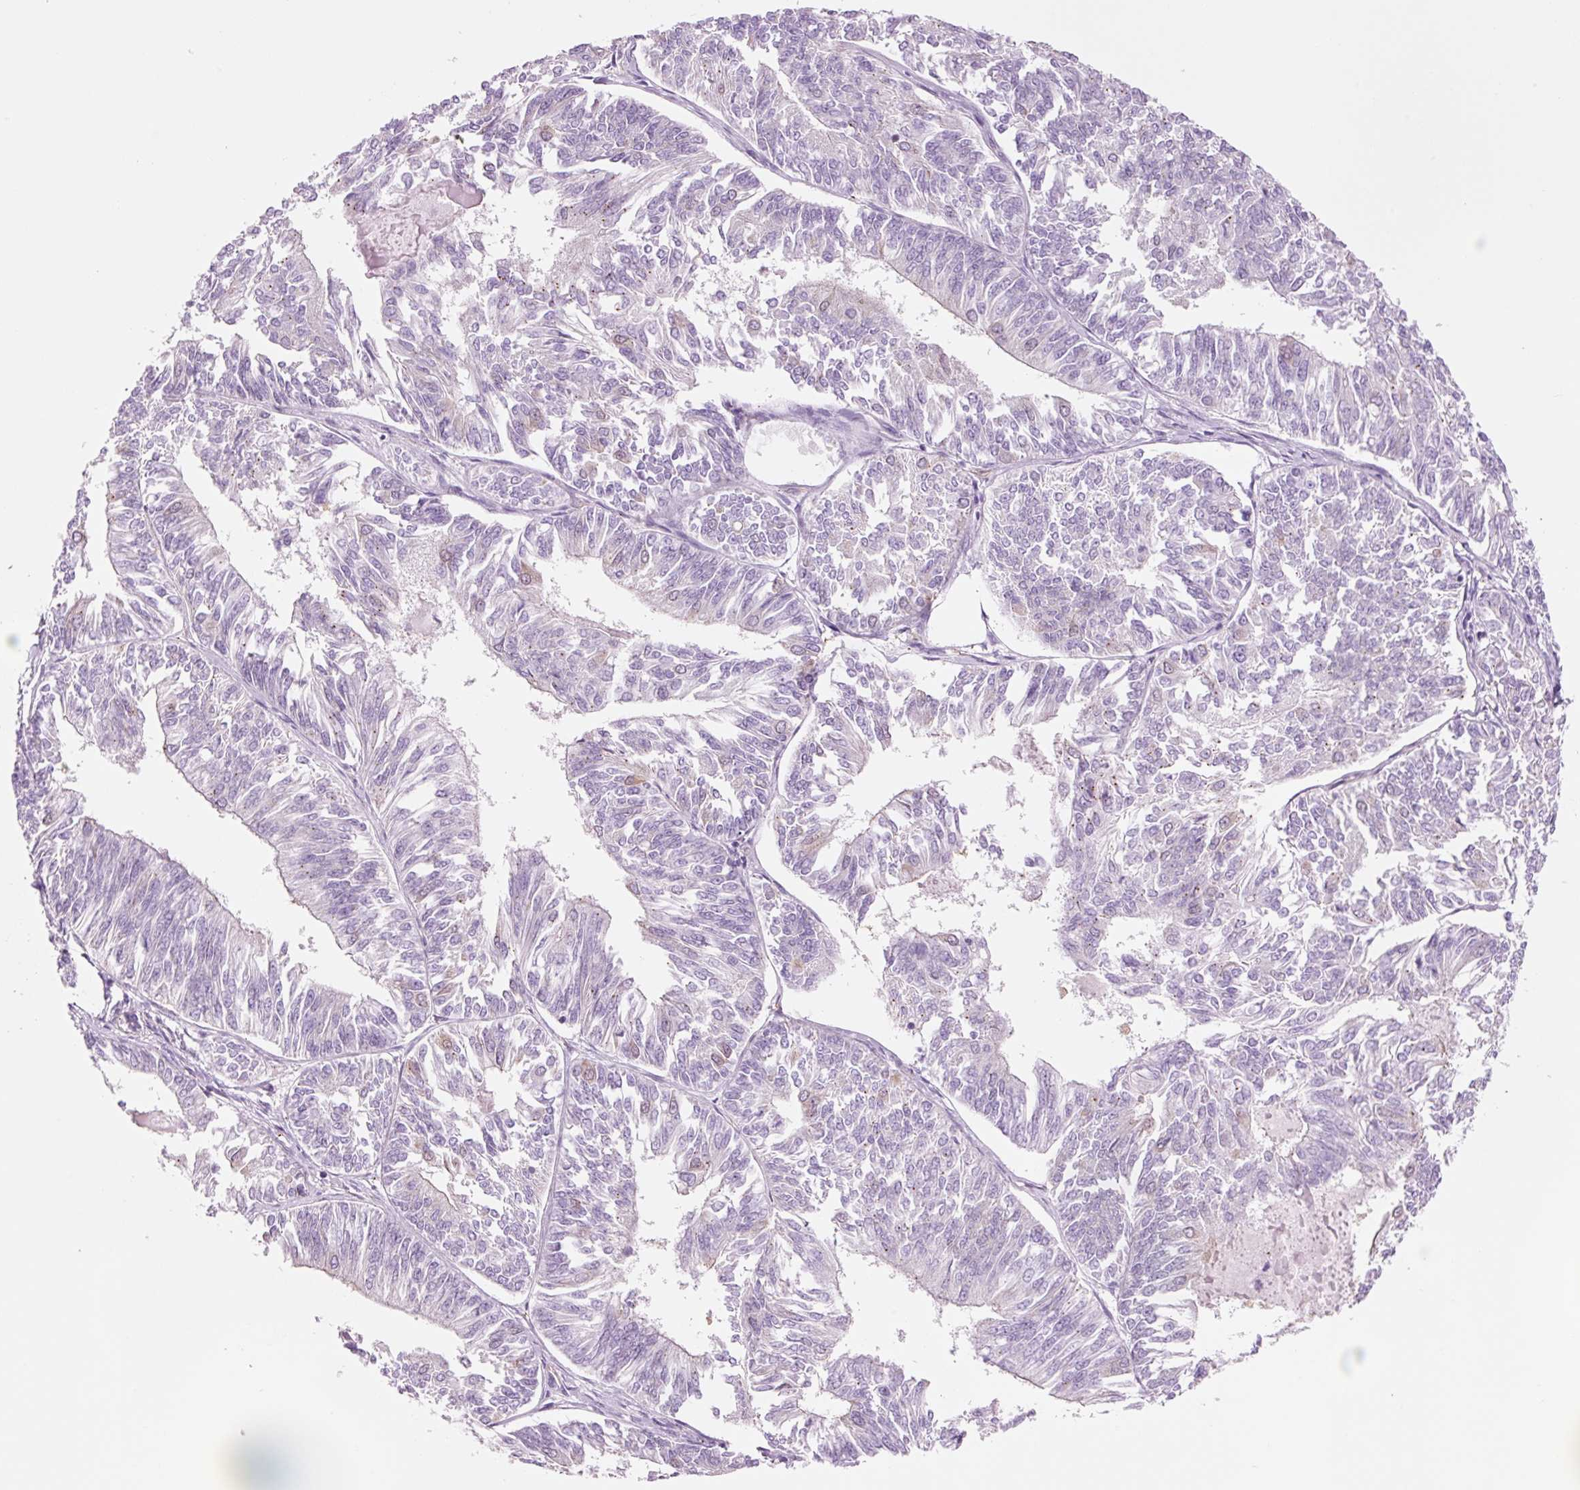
{"staining": {"intensity": "negative", "quantity": "none", "location": "none"}, "tissue": "endometrial cancer", "cell_type": "Tumor cells", "image_type": "cancer", "snomed": [{"axis": "morphology", "description": "Adenocarcinoma, NOS"}, {"axis": "topography", "description": "Endometrium"}], "caption": "Immunohistochemical staining of adenocarcinoma (endometrial) shows no significant staining in tumor cells.", "gene": "HSPA4L", "patient": {"sex": "female", "age": 58}}